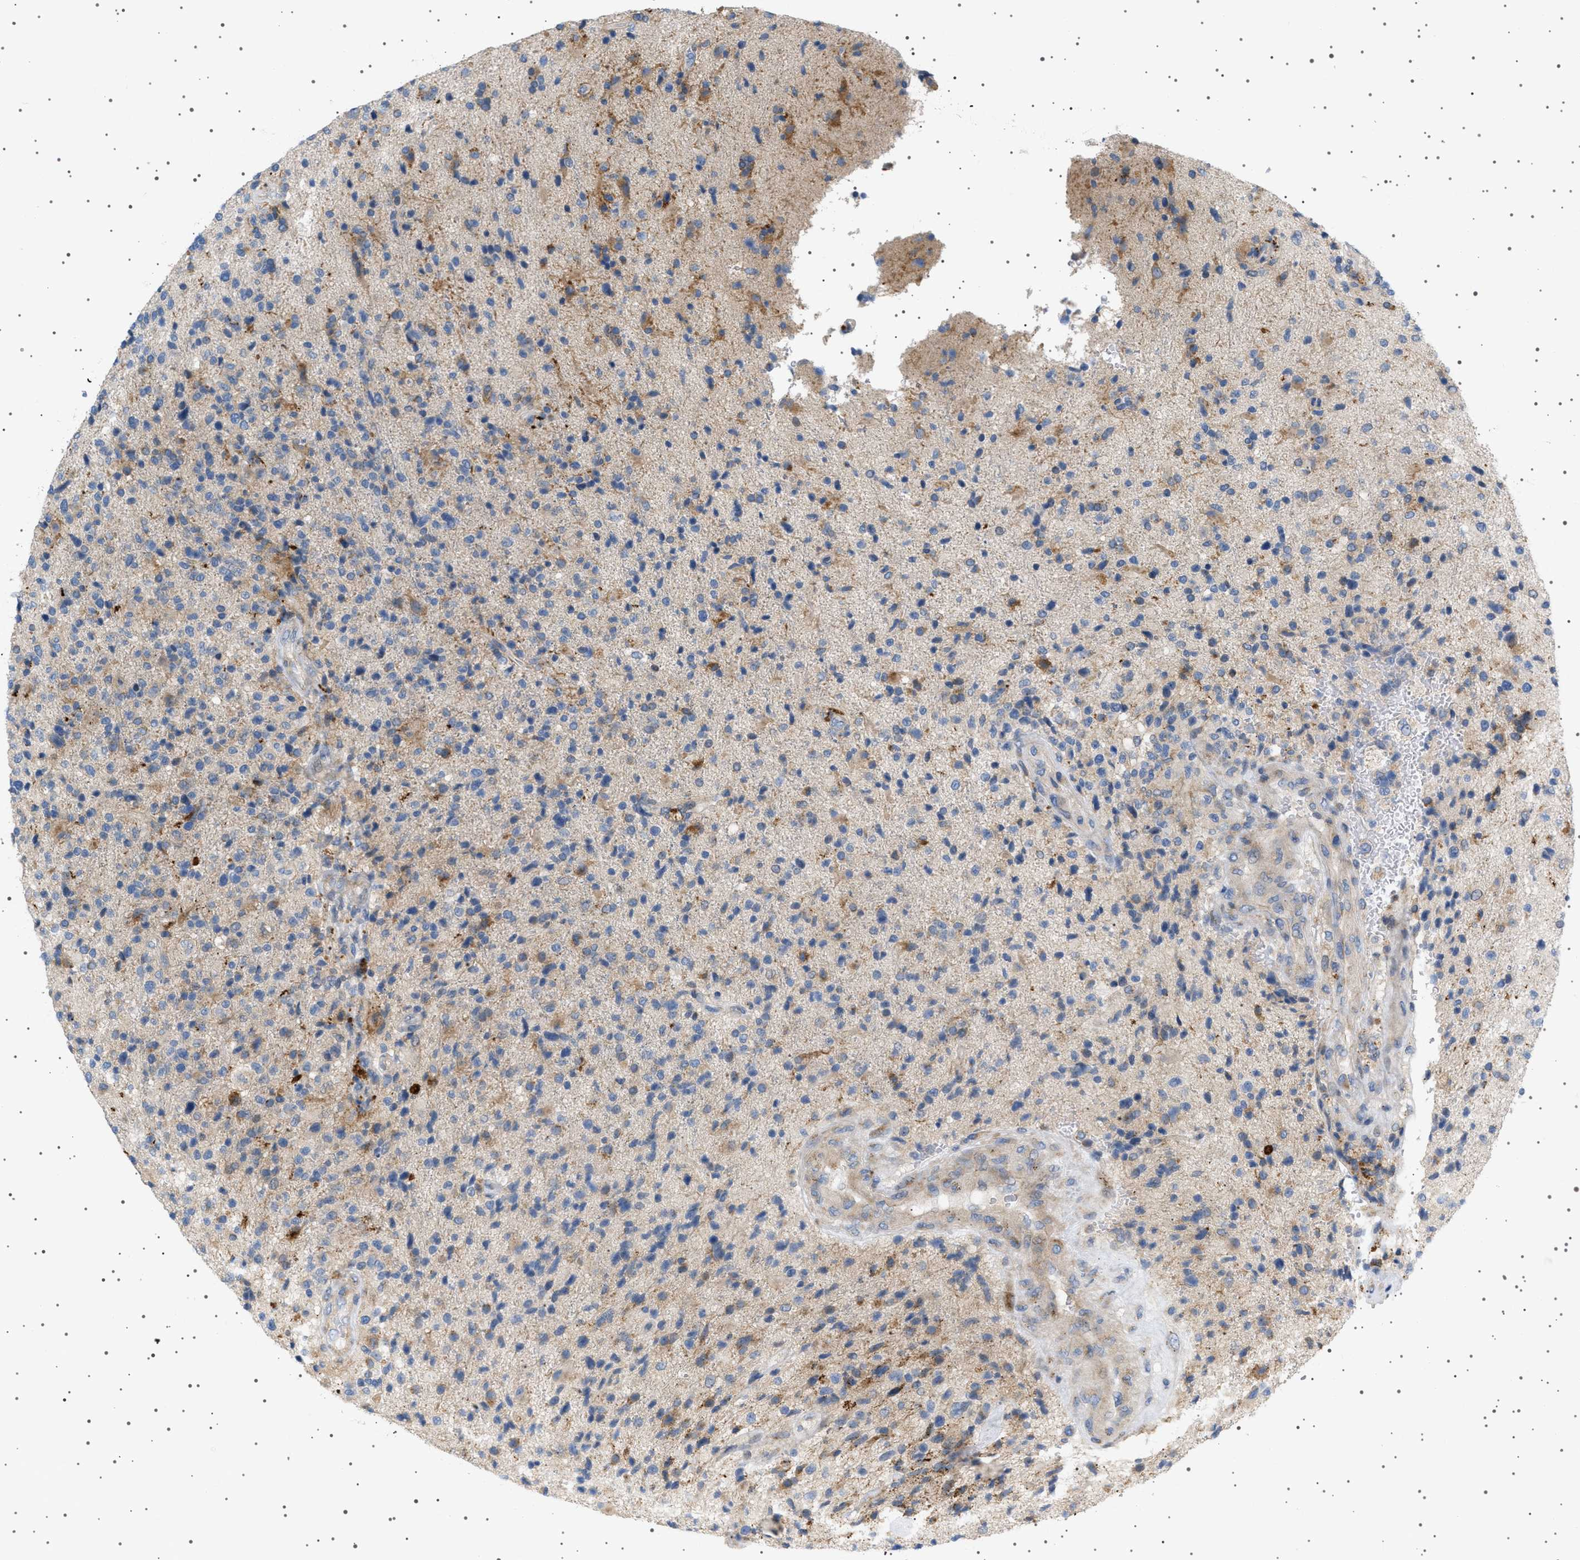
{"staining": {"intensity": "weak", "quantity": "<25%", "location": "cytoplasmic/membranous"}, "tissue": "glioma", "cell_type": "Tumor cells", "image_type": "cancer", "snomed": [{"axis": "morphology", "description": "Glioma, malignant, High grade"}, {"axis": "topography", "description": "Brain"}], "caption": "A histopathology image of glioma stained for a protein displays no brown staining in tumor cells. (DAB (3,3'-diaminobenzidine) immunohistochemistry (IHC), high magnification).", "gene": "ADCY10", "patient": {"sex": "male", "age": 72}}